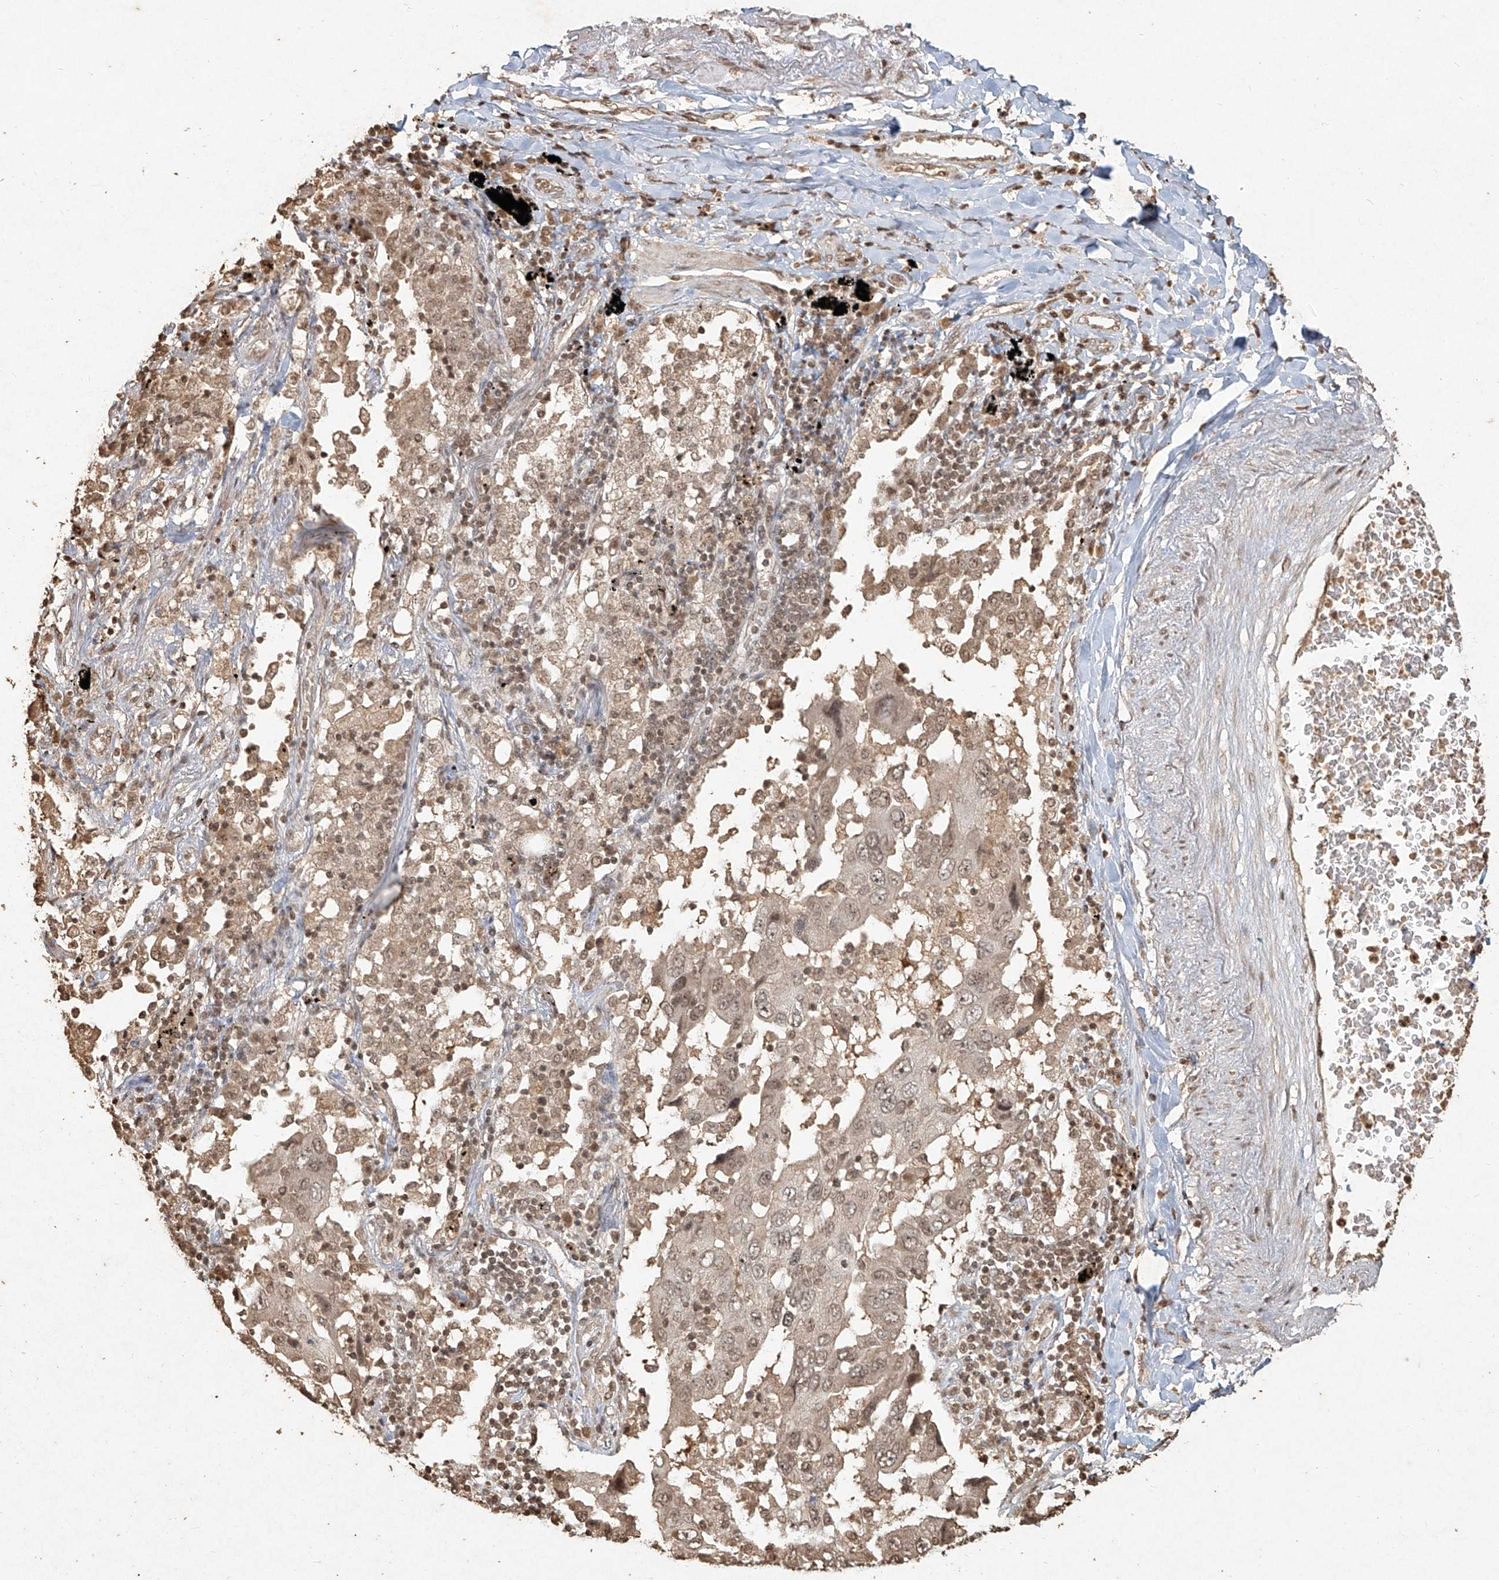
{"staining": {"intensity": "weak", "quantity": ">75%", "location": "nuclear"}, "tissue": "lung cancer", "cell_type": "Tumor cells", "image_type": "cancer", "snomed": [{"axis": "morphology", "description": "Adenocarcinoma, NOS"}, {"axis": "topography", "description": "Lung"}], "caption": "Immunohistochemical staining of human lung cancer shows low levels of weak nuclear staining in approximately >75% of tumor cells.", "gene": "UBE2K", "patient": {"sex": "female", "age": 65}}